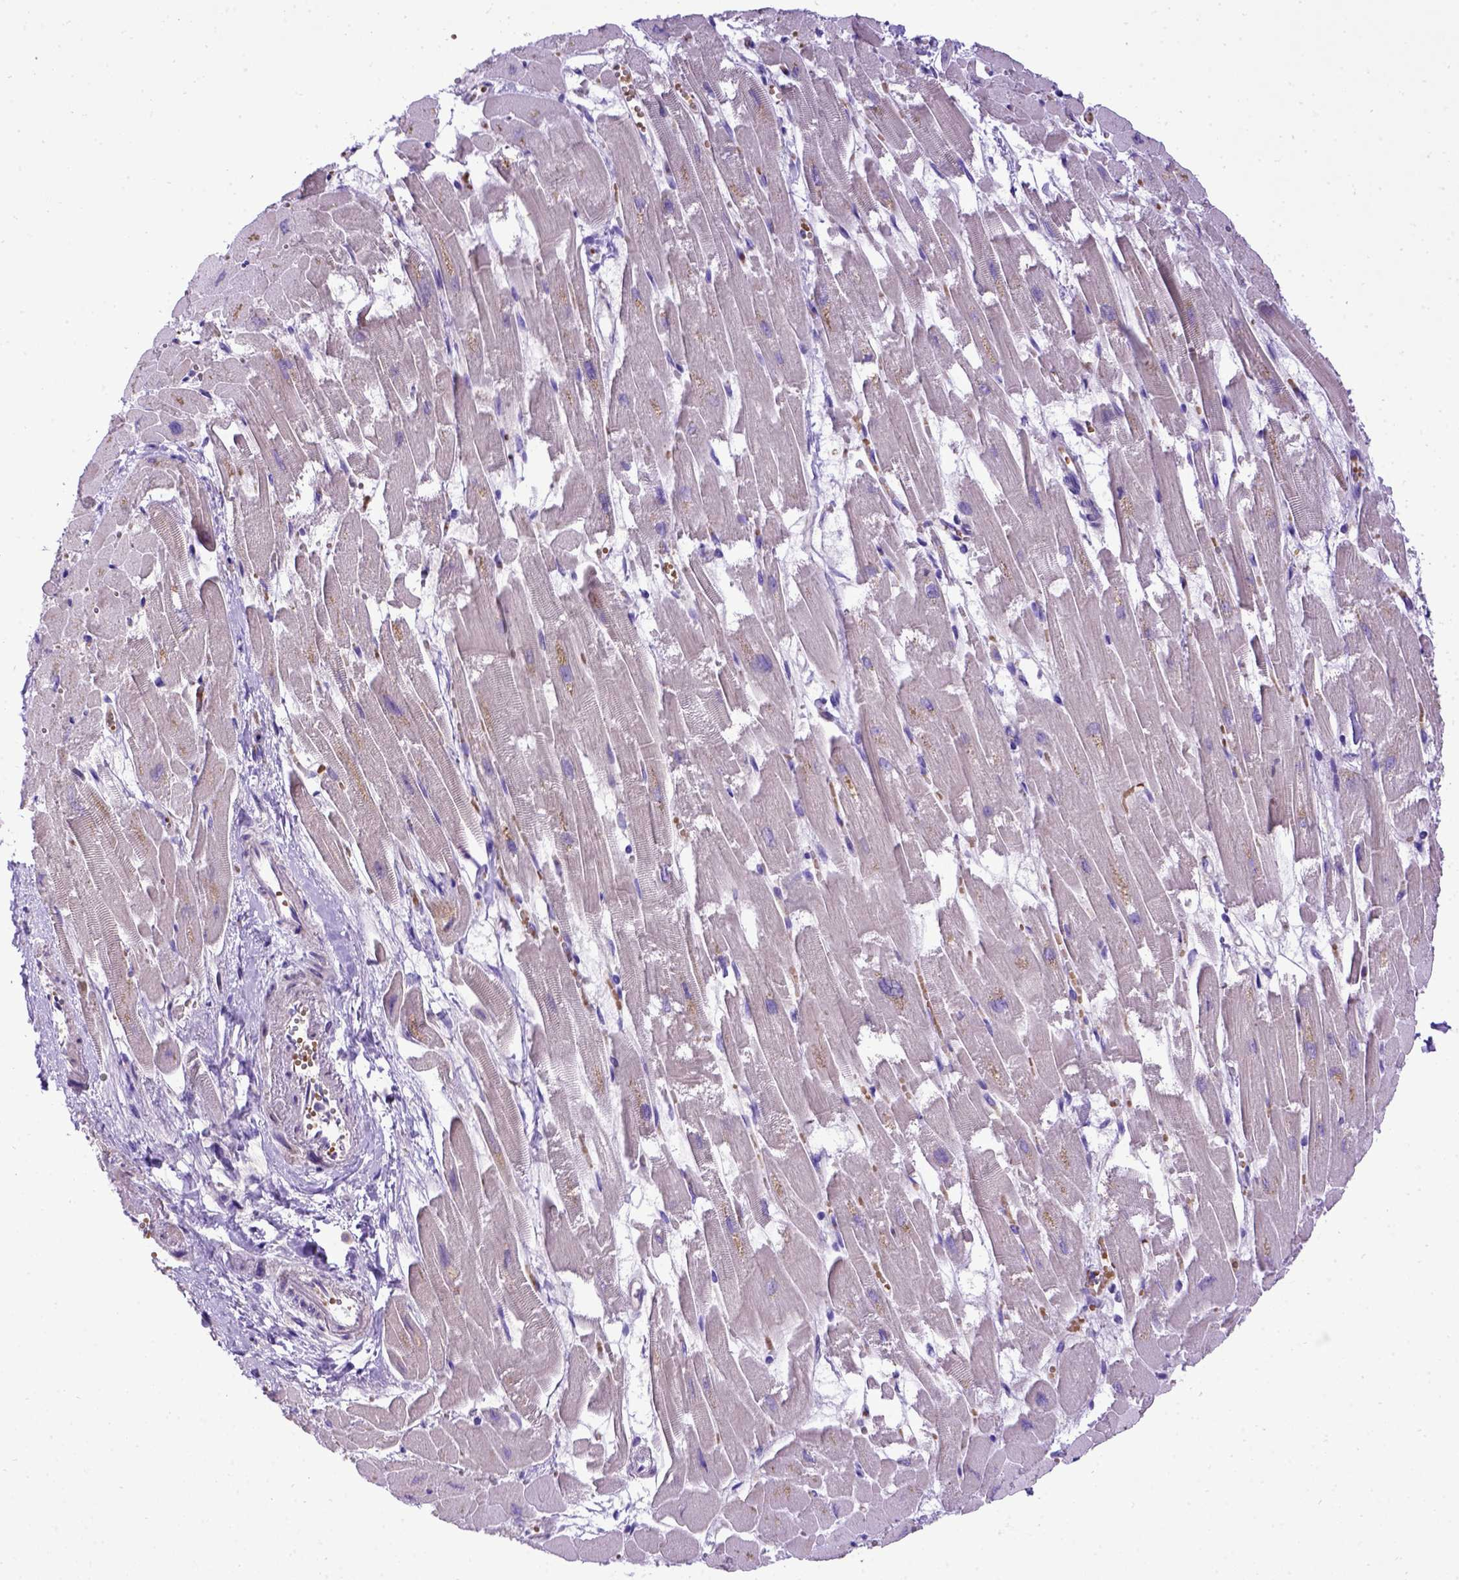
{"staining": {"intensity": "negative", "quantity": "none", "location": "none"}, "tissue": "heart muscle", "cell_type": "Cardiomyocytes", "image_type": "normal", "snomed": [{"axis": "morphology", "description": "Normal tissue, NOS"}, {"axis": "topography", "description": "Heart"}], "caption": "This is a image of immunohistochemistry (IHC) staining of unremarkable heart muscle, which shows no positivity in cardiomyocytes. (DAB (3,3'-diaminobenzidine) IHC with hematoxylin counter stain).", "gene": "ADAM12", "patient": {"sex": "female", "age": 52}}